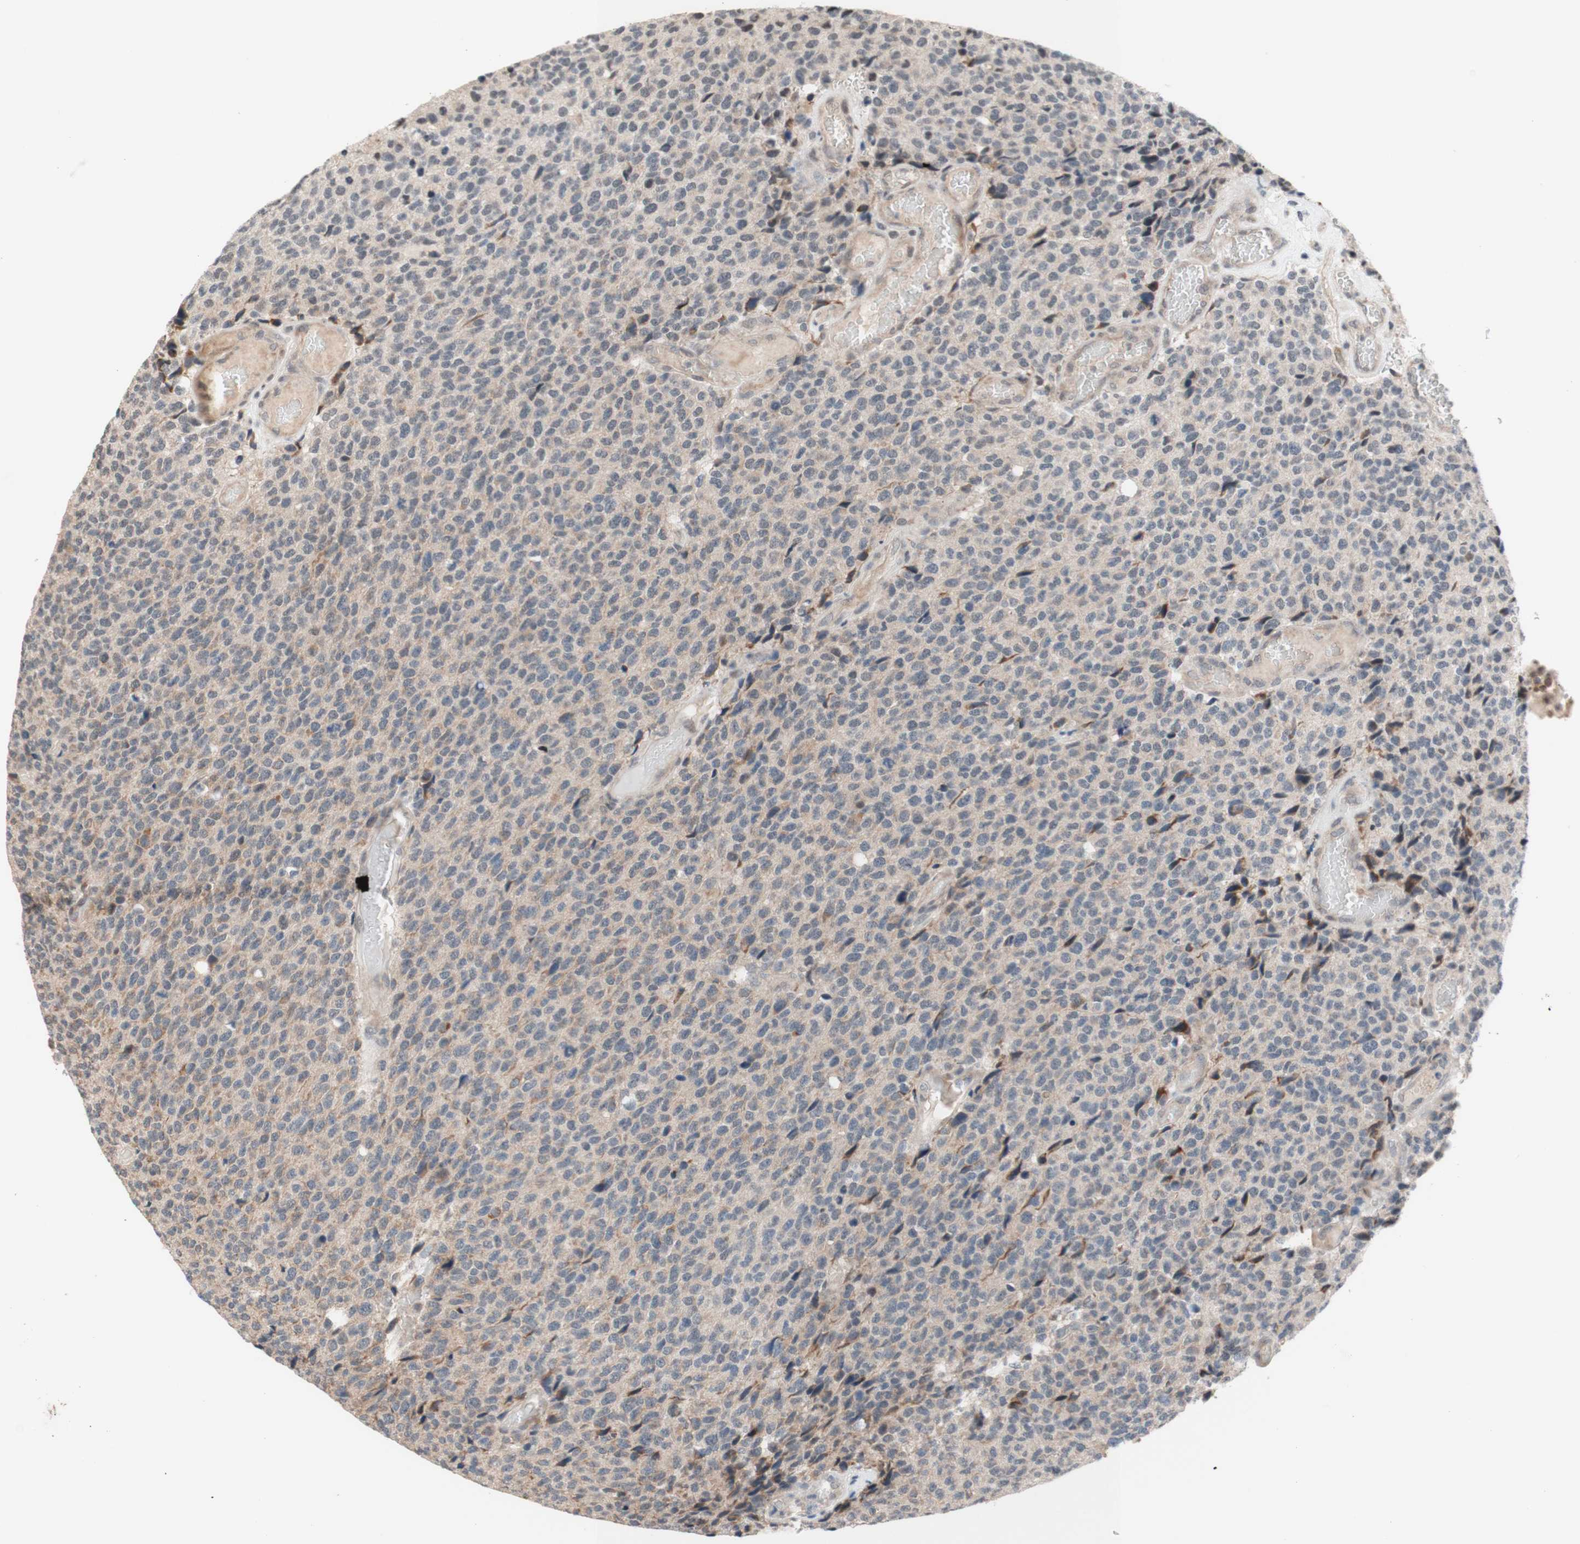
{"staining": {"intensity": "negative", "quantity": "none", "location": "none"}, "tissue": "glioma", "cell_type": "Tumor cells", "image_type": "cancer", "snomed": [{"axis": "morphology", "description": "Glioma, malignant, High grade"}, {"axis": "topography", "description": "pancreas cauda"}], "caption": "An immunohistochemistry (IHC) histopathology image of malignant glioma (high-grade) is shown. There is no staining in tumor cells of malignant glioma (high-grade). (Brightfield microscopy of DAB (3,3'-diaminobenzidine) IHC at high magnification).", "gene": "CD55", "patient": {"sex": "male", "age": 60}}